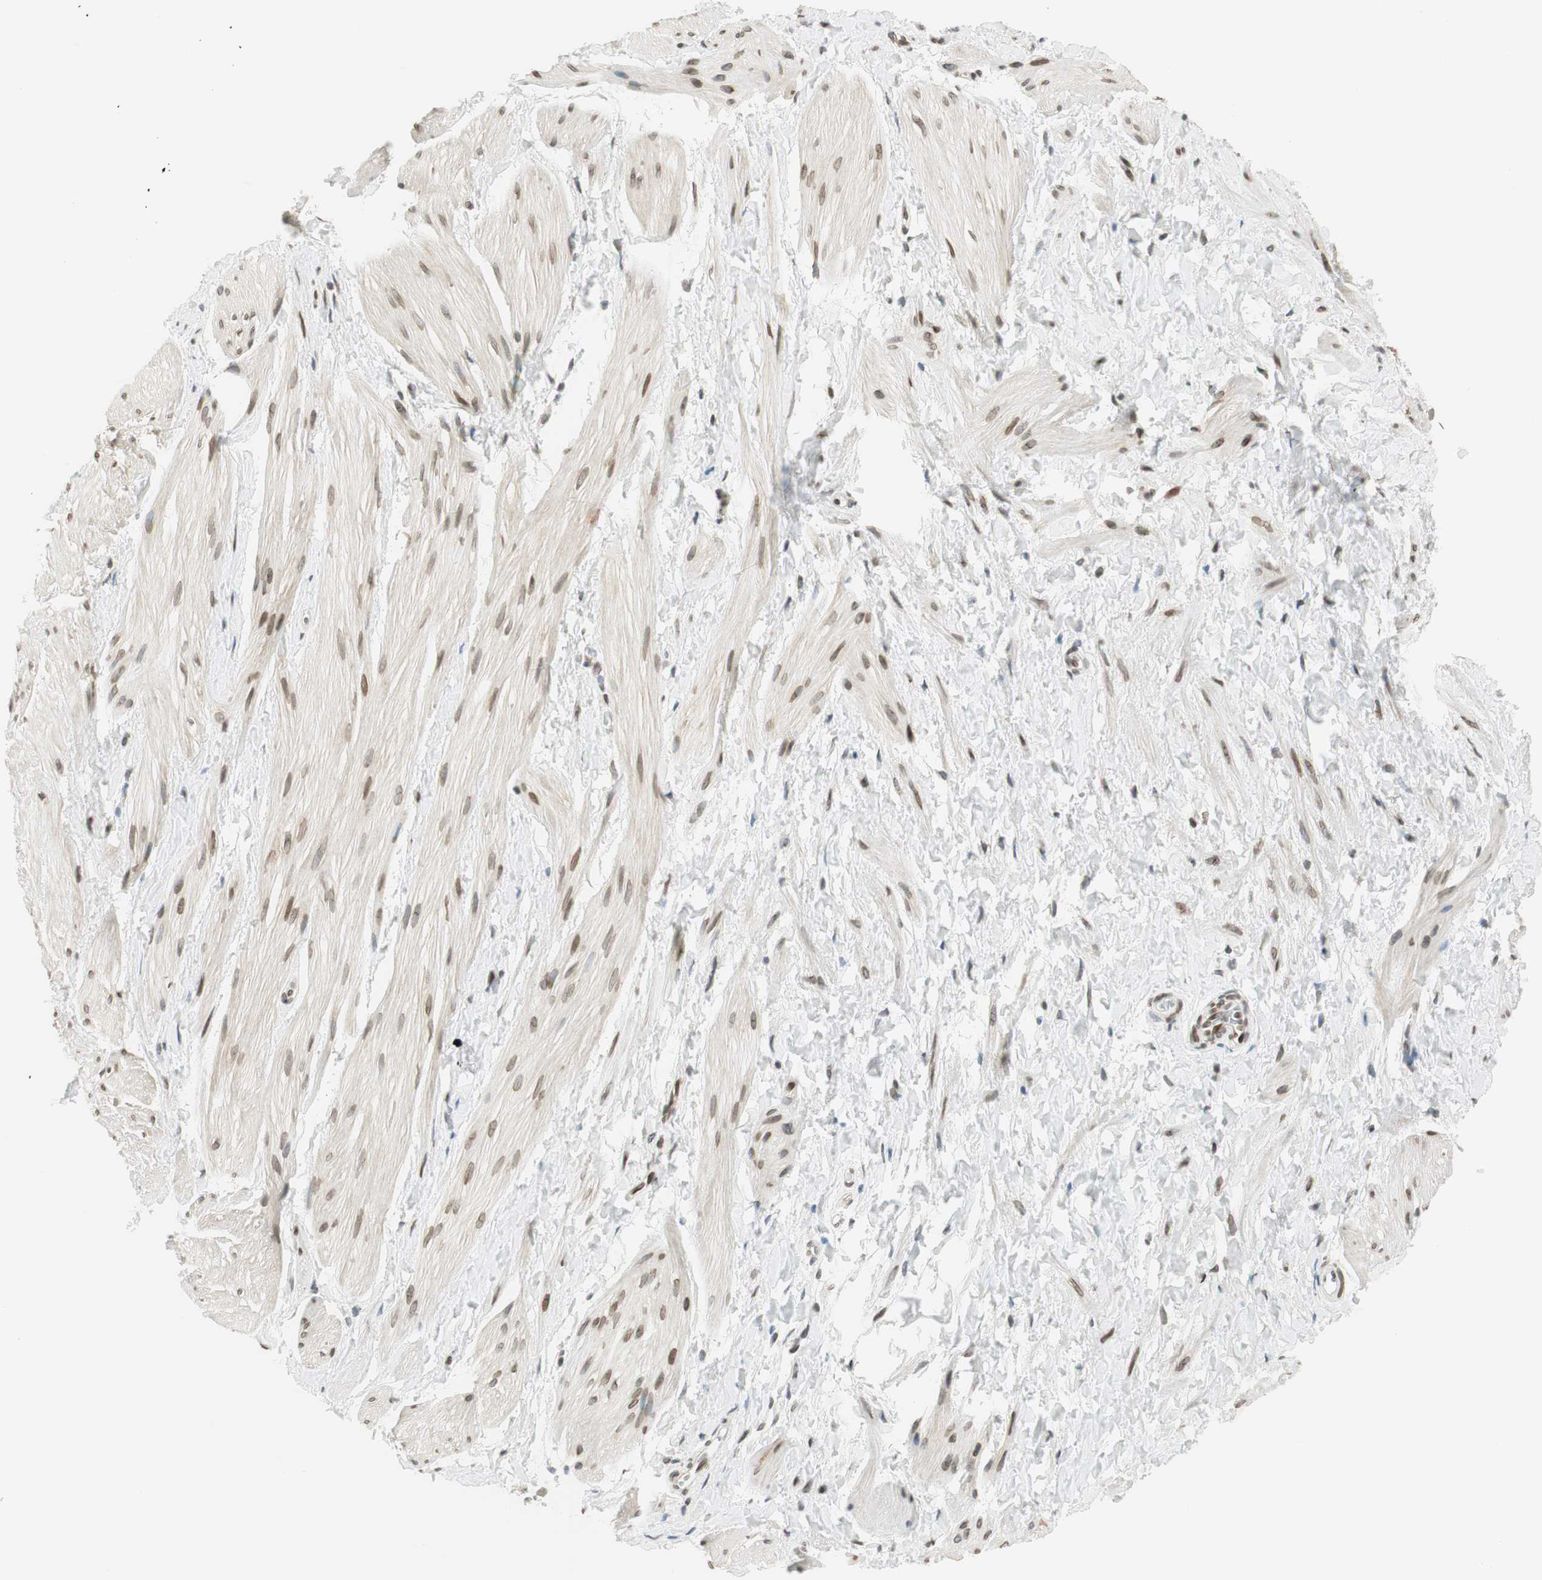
{"staining": {"intensity": "weak", "quantity": "25%-75%", "location": "nuclear"}, "tissue": "smooth muscle", "cell_type": "Smooth muscle cells", "image_type": "normal", "snomed": [{"axis": "morphology", "description": "Normal tissue, NOS"}, {"axis": "topography", "description": "Smooth muscle"}], "caption": "Protein staining by immunohistochemistry (IHC) reveals weak nuclear positivity in about 25%-75% of smooth muscle cells in benign smooth muscle.", "gene": "TMEM260", "patient": {"sex": "male", "age": 16}}